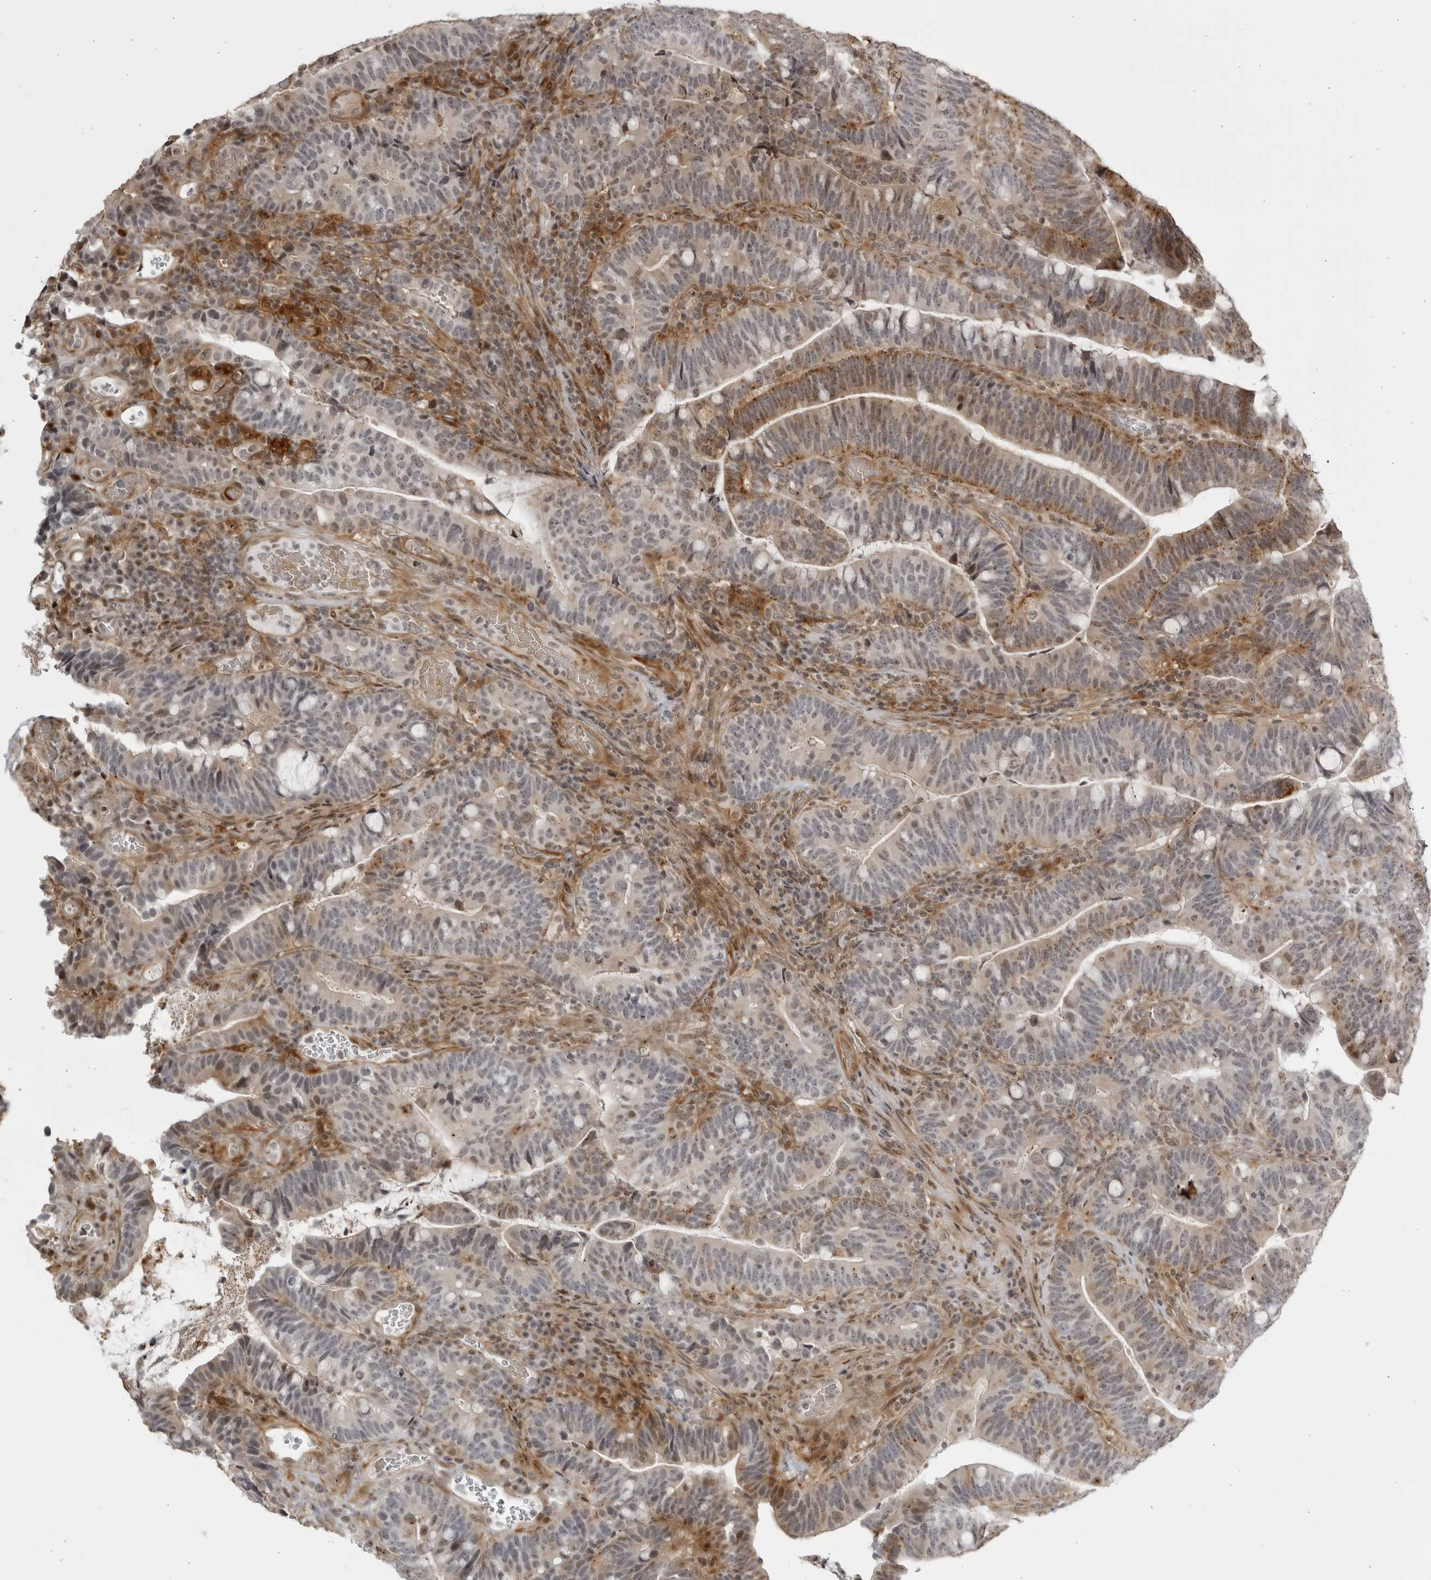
{"staining": {"intensity": "moderate", "quantity": "<25%", "location": "cytoplasmic/membranous"}, "tissue": "colorectal cancer", "cell_type": "Tumor cells", "image_type": "cancer", "snomed": [{"axis": "morphology", "description": "Adenocarcinoma, NOS"}, {"axis": "topography", "description": "Colon"}], "caption": "Protein analysis of colorectal cancer (adenocarcinoma) tissue displays moderate cytoplasmic/membranous positivity in approximately <25% of tumor cells. (Brightfield microscopy of DAB IHC at high magnification).", "gene": "TCF21", "patient": {"sex": "female", "age": 66}}